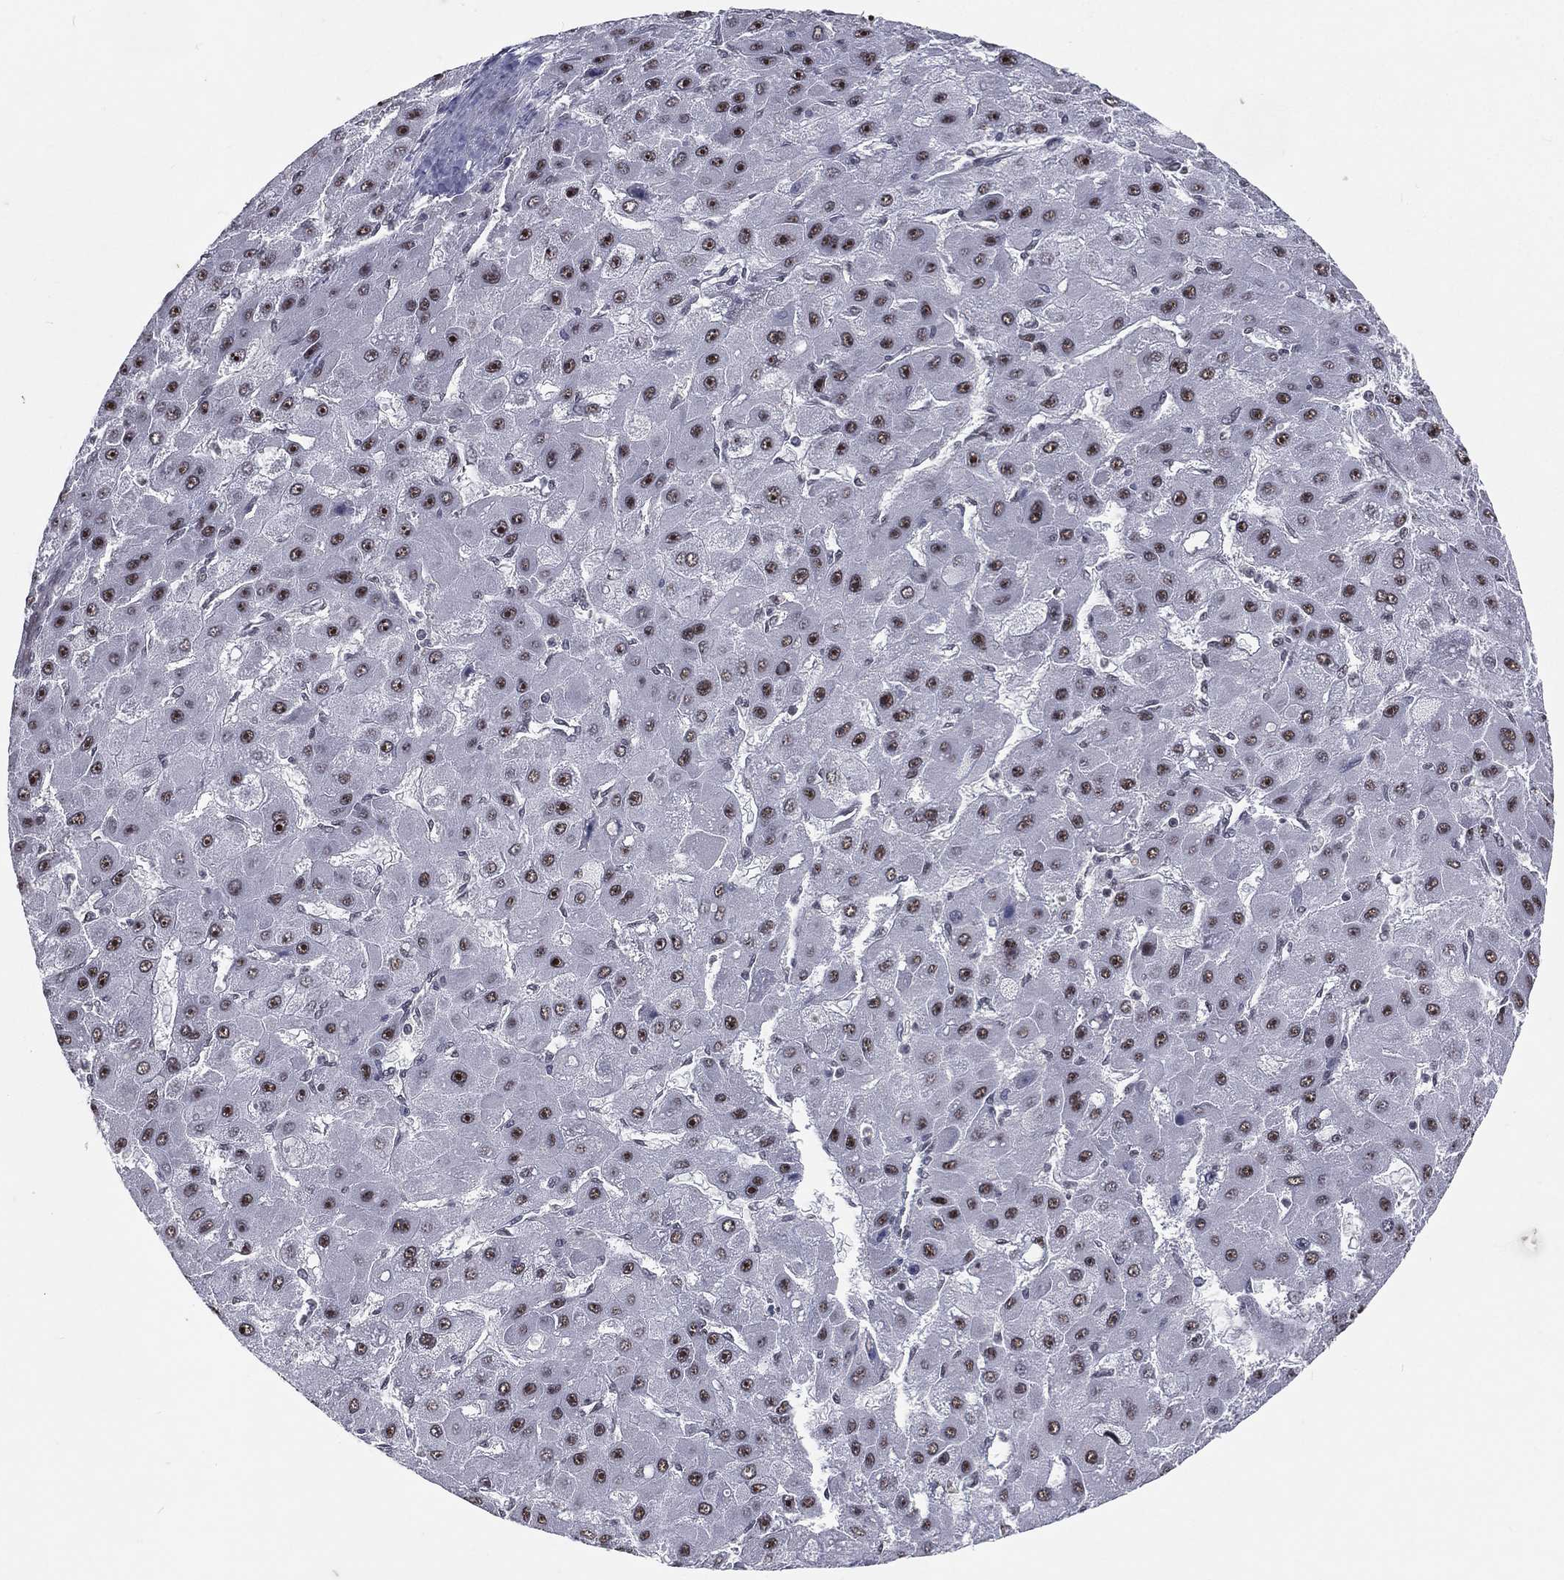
{"staining": {"intensity": "strong", "quantity": ">75%", "location": "nuclear"}, "tissue": "liver cancer", "cell_type": "Tumor cells", "image_type": "cancer", "snomed": [{"axis": "morphology", "description": "Carcinoma, Hepatocellular, NOS"}, {"axis": "topography", "description": "Liver"}], "caption": "Strong nuclear protein staining is identified in approximately >75% of tumor cells in liver hepatocellular carcinoma.", "gene": "MORC2", "patient": {"sex": "female", "age": 25}}